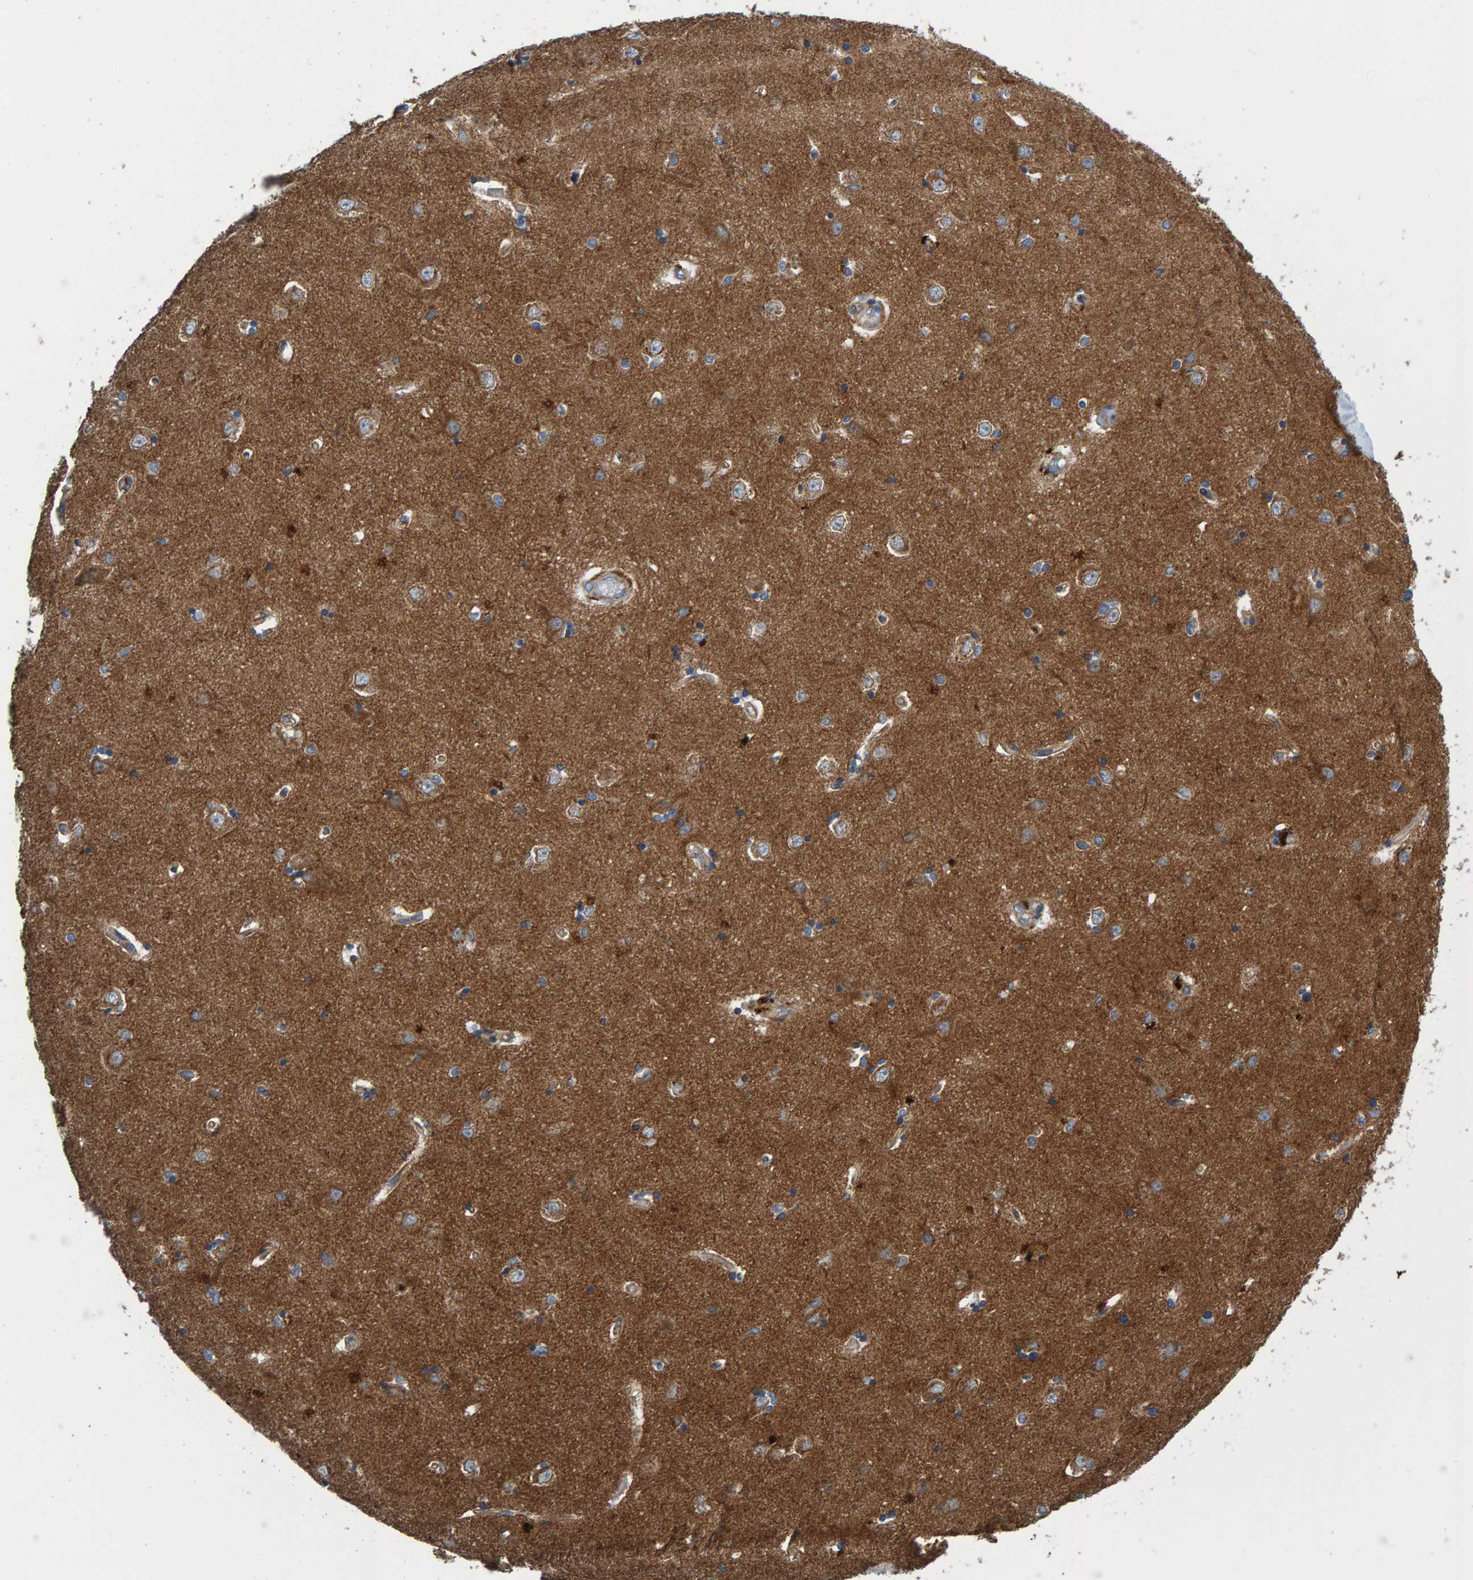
{"staining": {"intensity": "moderate", "quantity": "<25%", "location": "cytoplasmic/membranous"}, "tissue": "hippocampus", "cell_type": "Glial cells", "image_type": "normal", "snomed": [{"axis": "morphology", "description": "Normal tissue, NOS"}, {"axis": "topography", "description": "Hippocampus"}], "caption": "Protein staining displays moderate cytoplasmic/membranous staining in approximately <25% of glial cells in unremarkable hippocampus.", "gene": "MKLN1", "patient": {"sex": "male", "age": 45}}